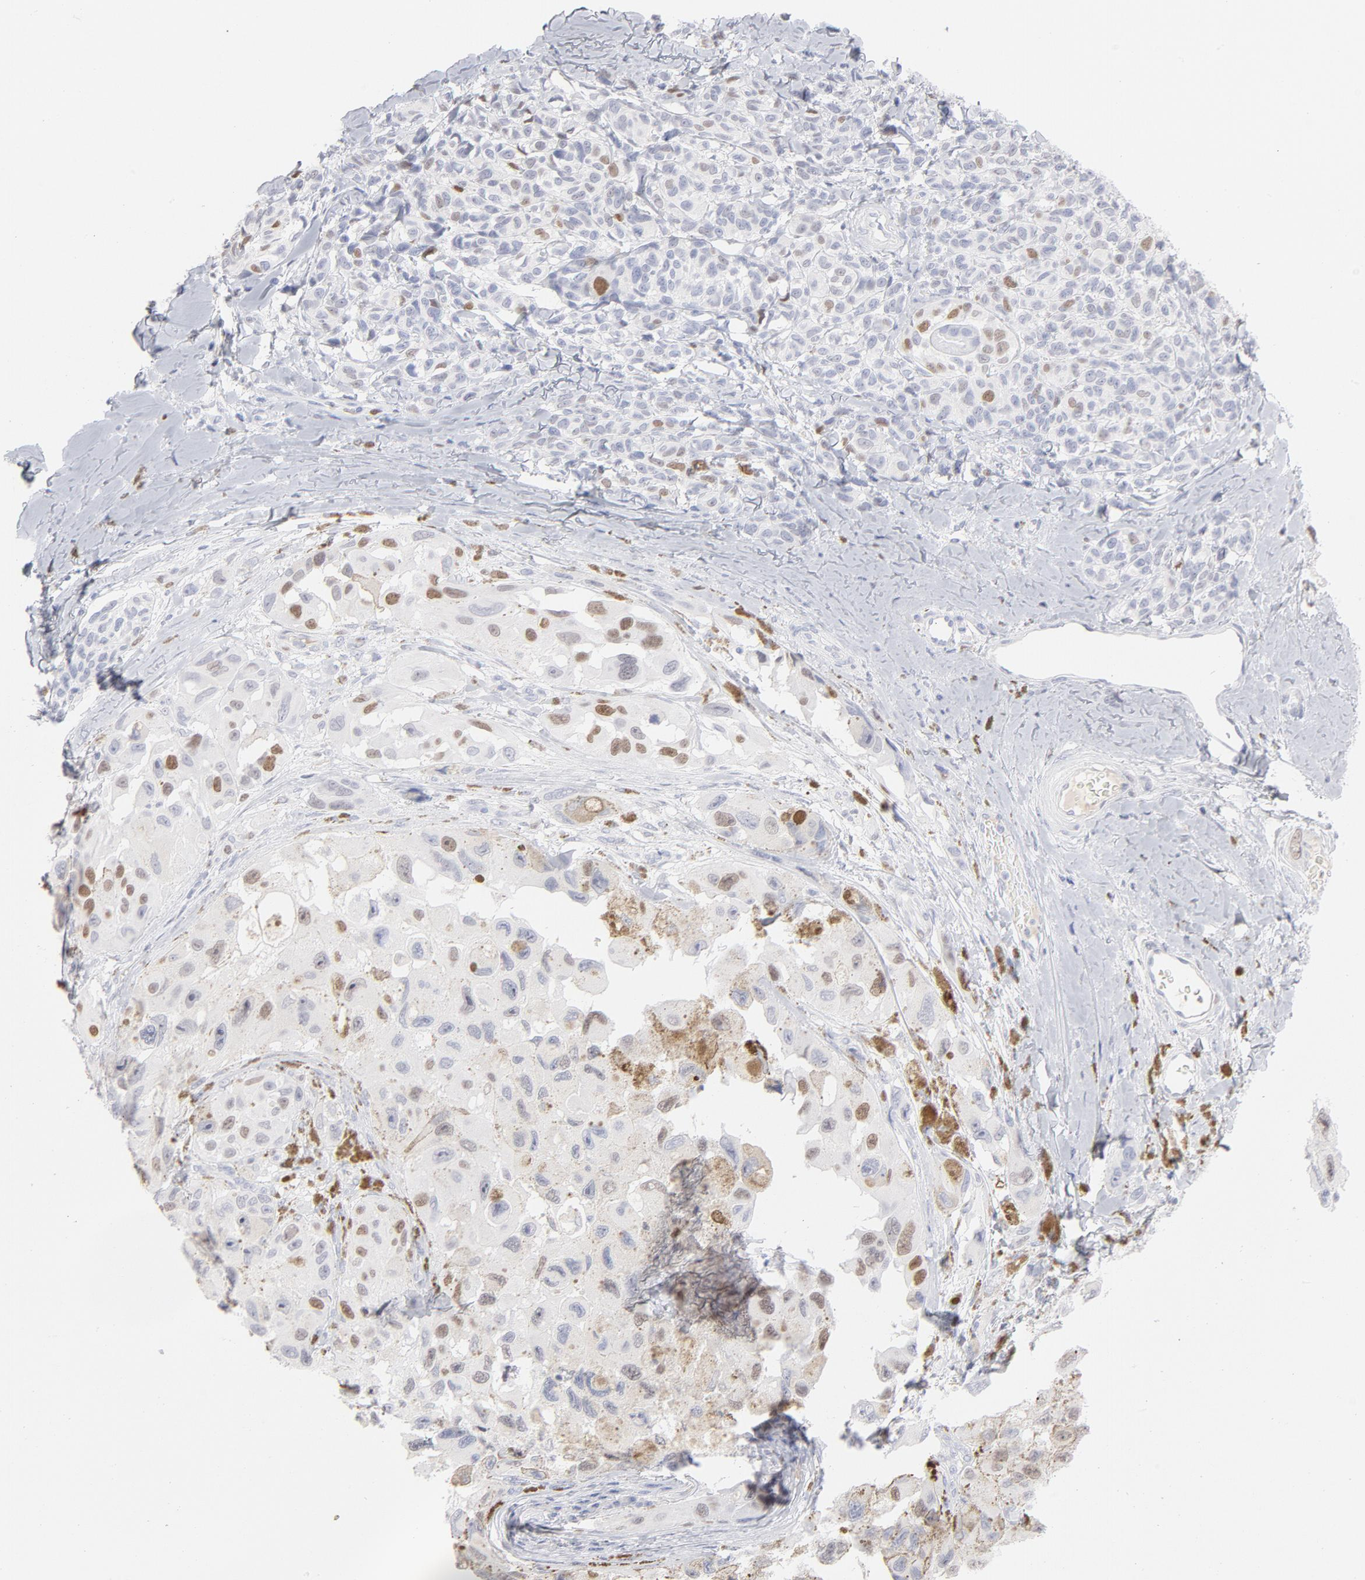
{"staining": {"intensity": "moderate", "quantity": "25%-75%", "location": "nuclear"}, "tissue": "melanoma", "cell_type": "Tumor cells", "image_type": "cancer", "snomed": [{"axis": "morphology", "description": "Malignant melanoma, NOS"}, {"axis": "topography", "description": "Skin"}], "caption": "The immunohistochemical stain highlights moderate nuclear positivity in tumor cells of melanoma tissue.", "gene": "MCM7", "patient": {"sex": "female", "age": 73}}